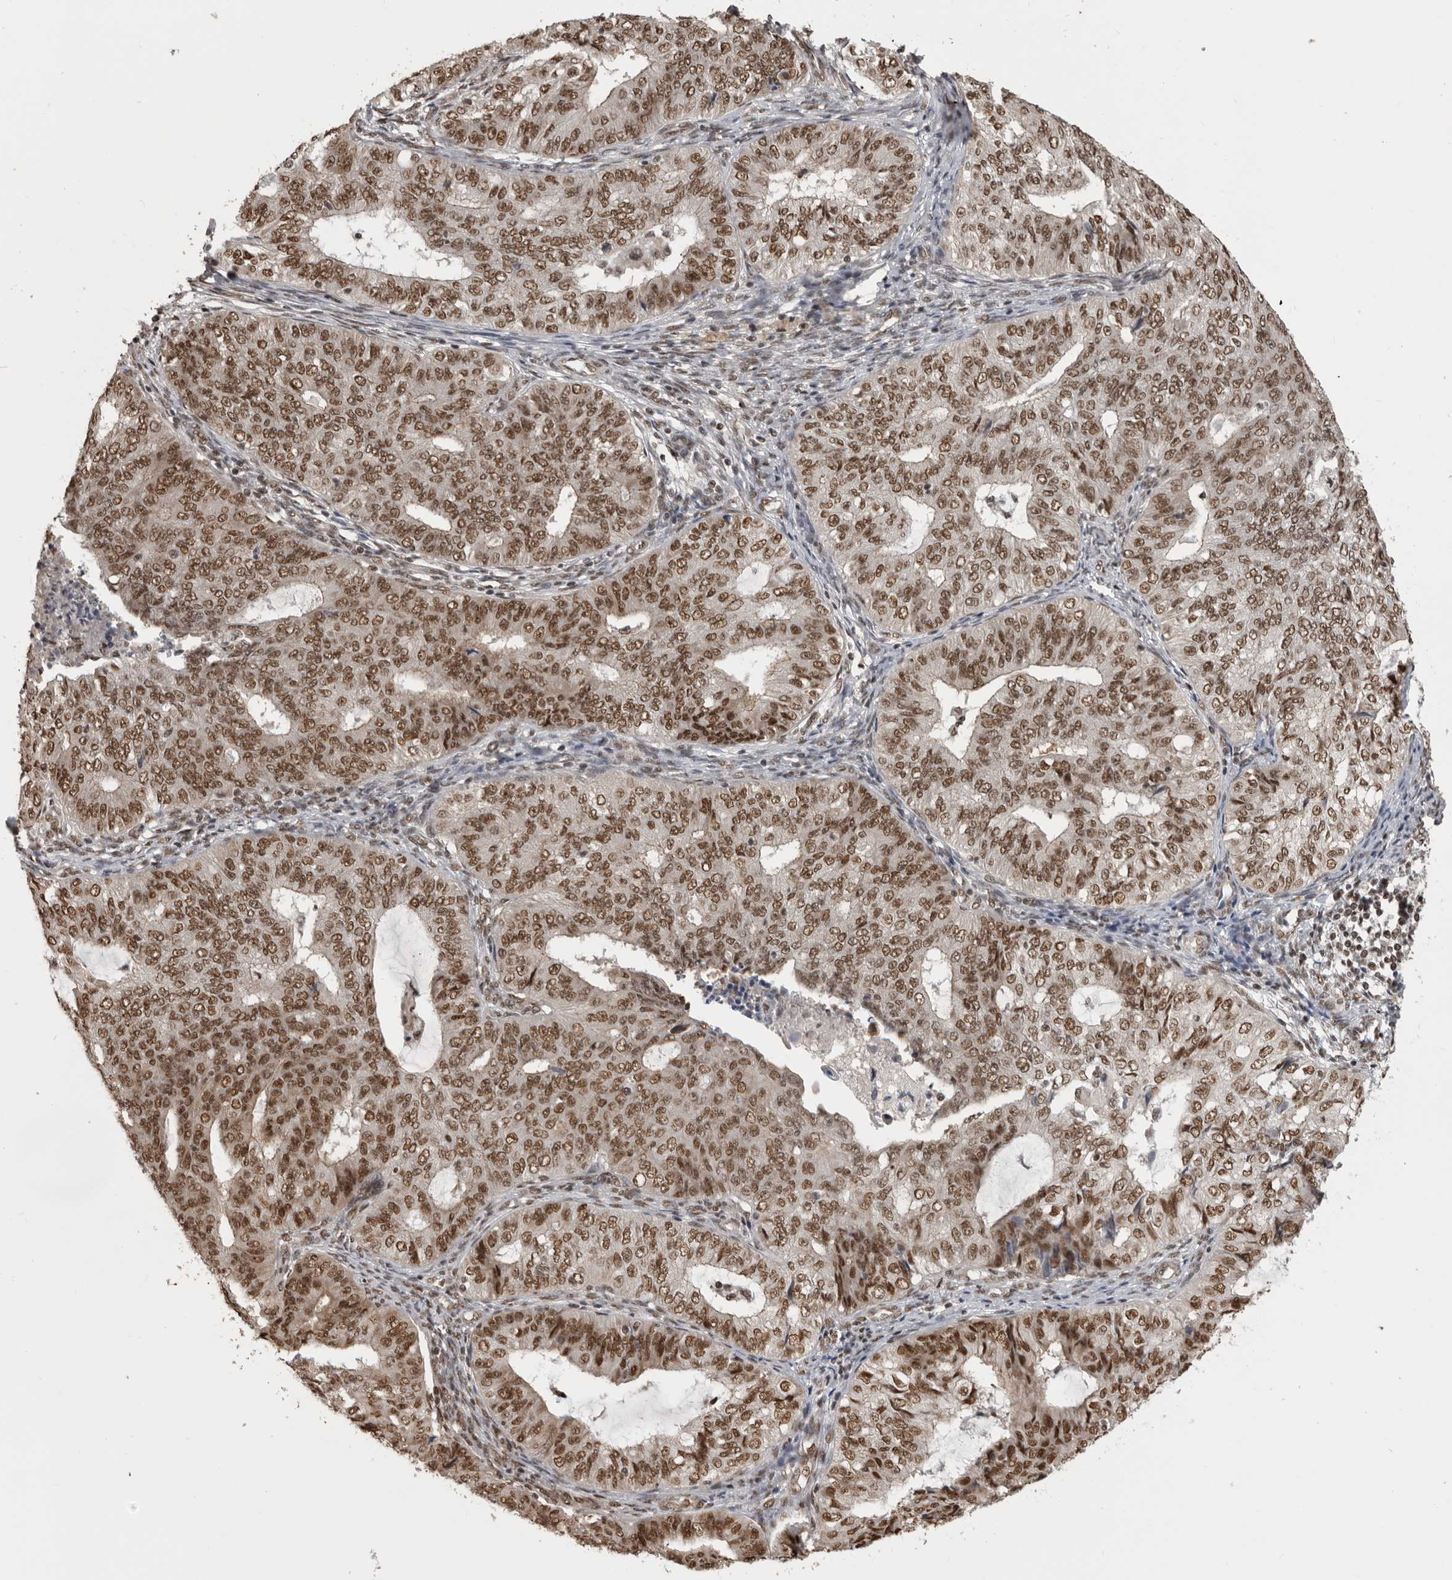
{"staining": {"intensity": "moderate", "quantity": ">75%", "location": "nuclear"}, "tissue": "endometrial cancer", "cell_type": "Tumor cells", "image_type": "cancer", "snomed": [{"axis": "morphology", "description": "Adenocarcinoma, NOS"}, {"axis": "topography", "description": "Endometrium"}], "caption": "This micrograph displays endometrial adenocarcinoma stained with immunohistochemistry to label a protein in brown. The nuclear of tumor cells show moderate positivity for the protein. Nuclei are counter-stained blue.", "gene": "CBLL1", "patient": {"sex": "female", "age": 32}}